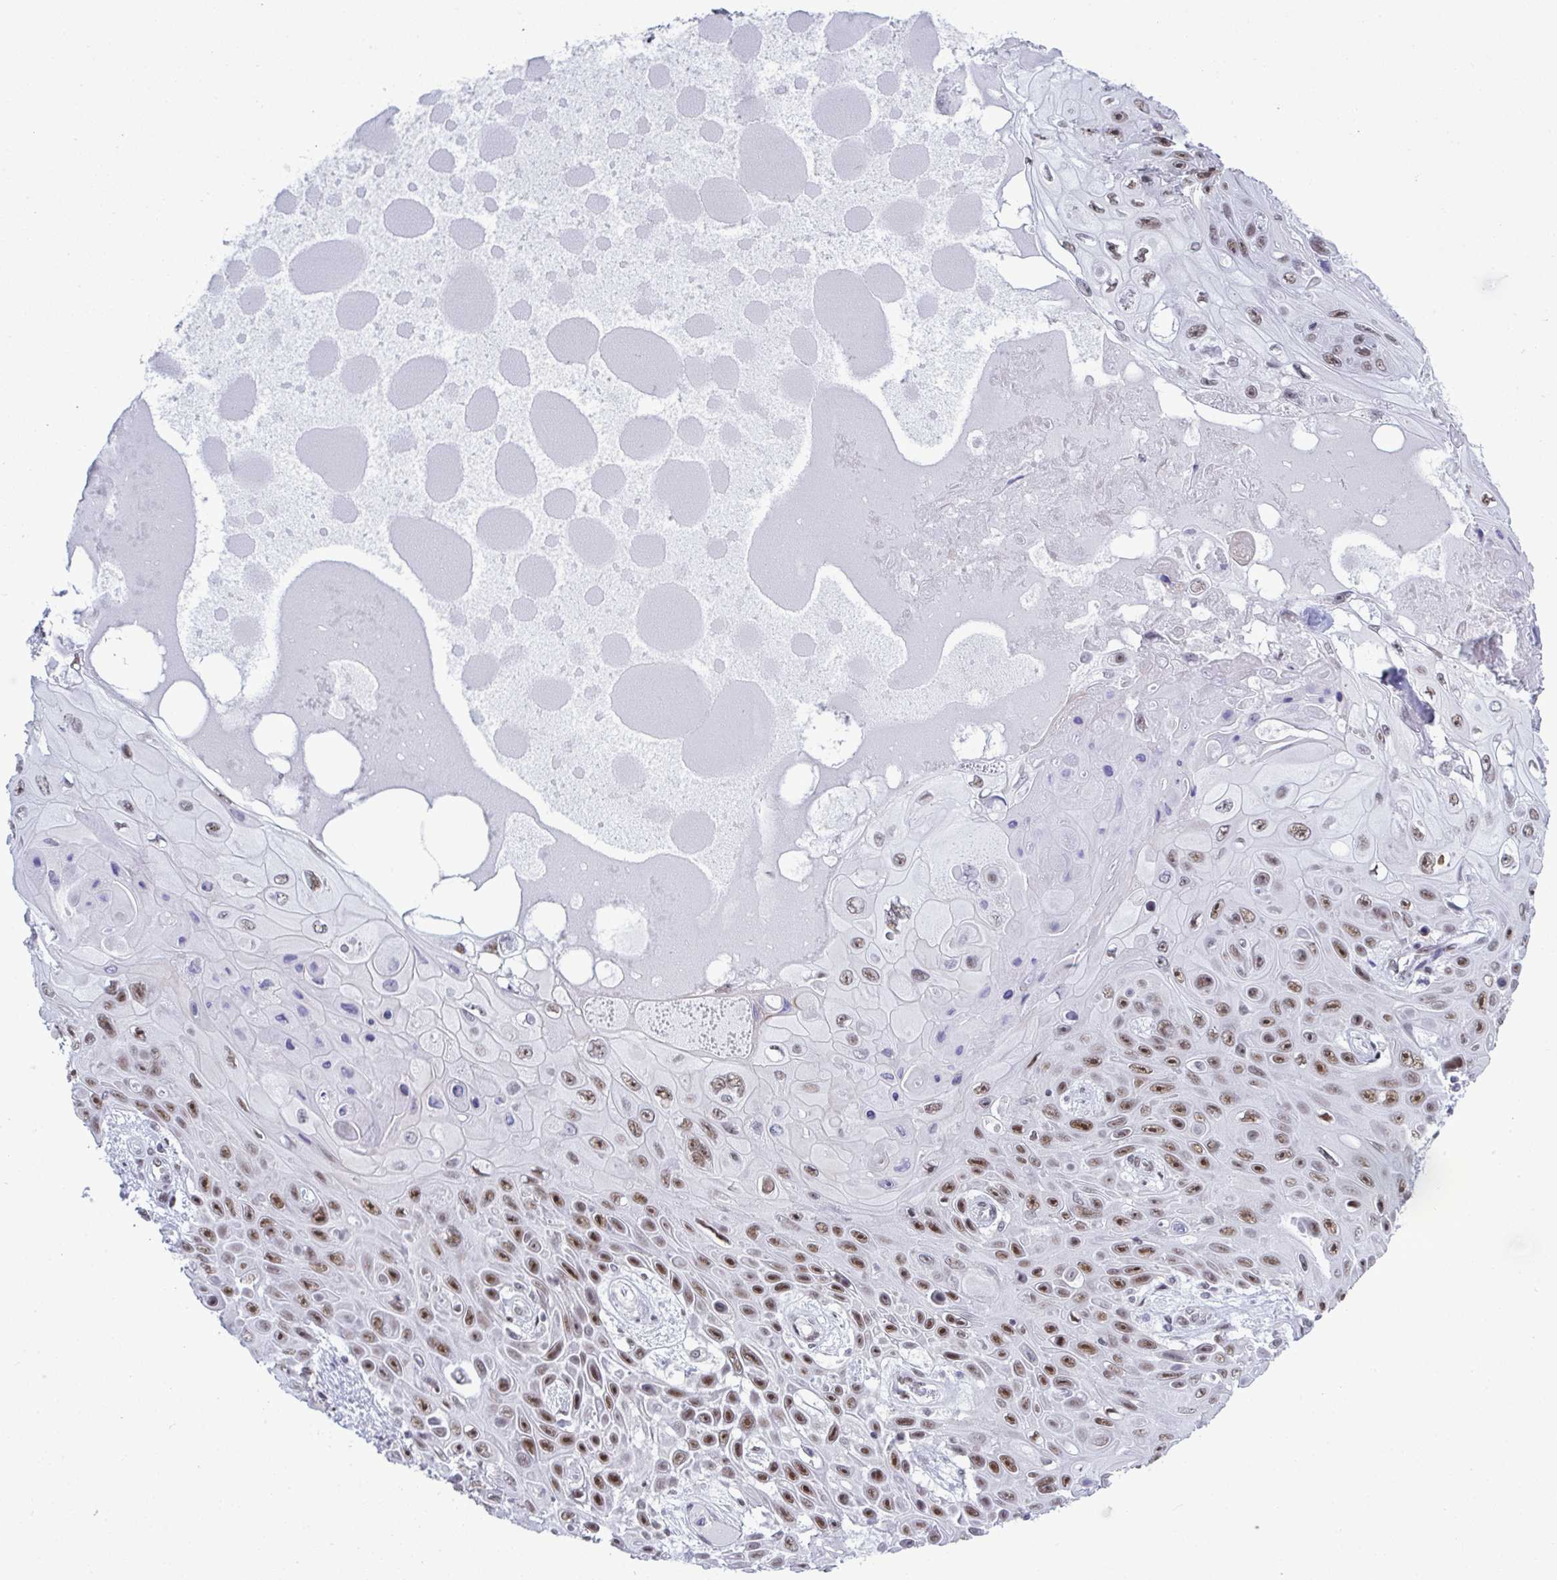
{"staining": {"intensity": "moderate", "quantity": ">75%", "location": "nuclear"}, "tissue": "skin cancer", "cell_type": "Tumor cells", "image_type": "cancer", "snomed": [{"axis": "morphology", "description": "Squamous cell carcinoma, NOS"}, {"axis": "topography", "description": "Skin"}], "caption": "DAB (3,3'-diaminobenzidine) immunohistochemical staining of human skin cancer exhibits moderate nuclear protein staining in about >75% of tumor cells.", "gene": "PPP1R10", "patient": {"sex": "male", "age": 82}}